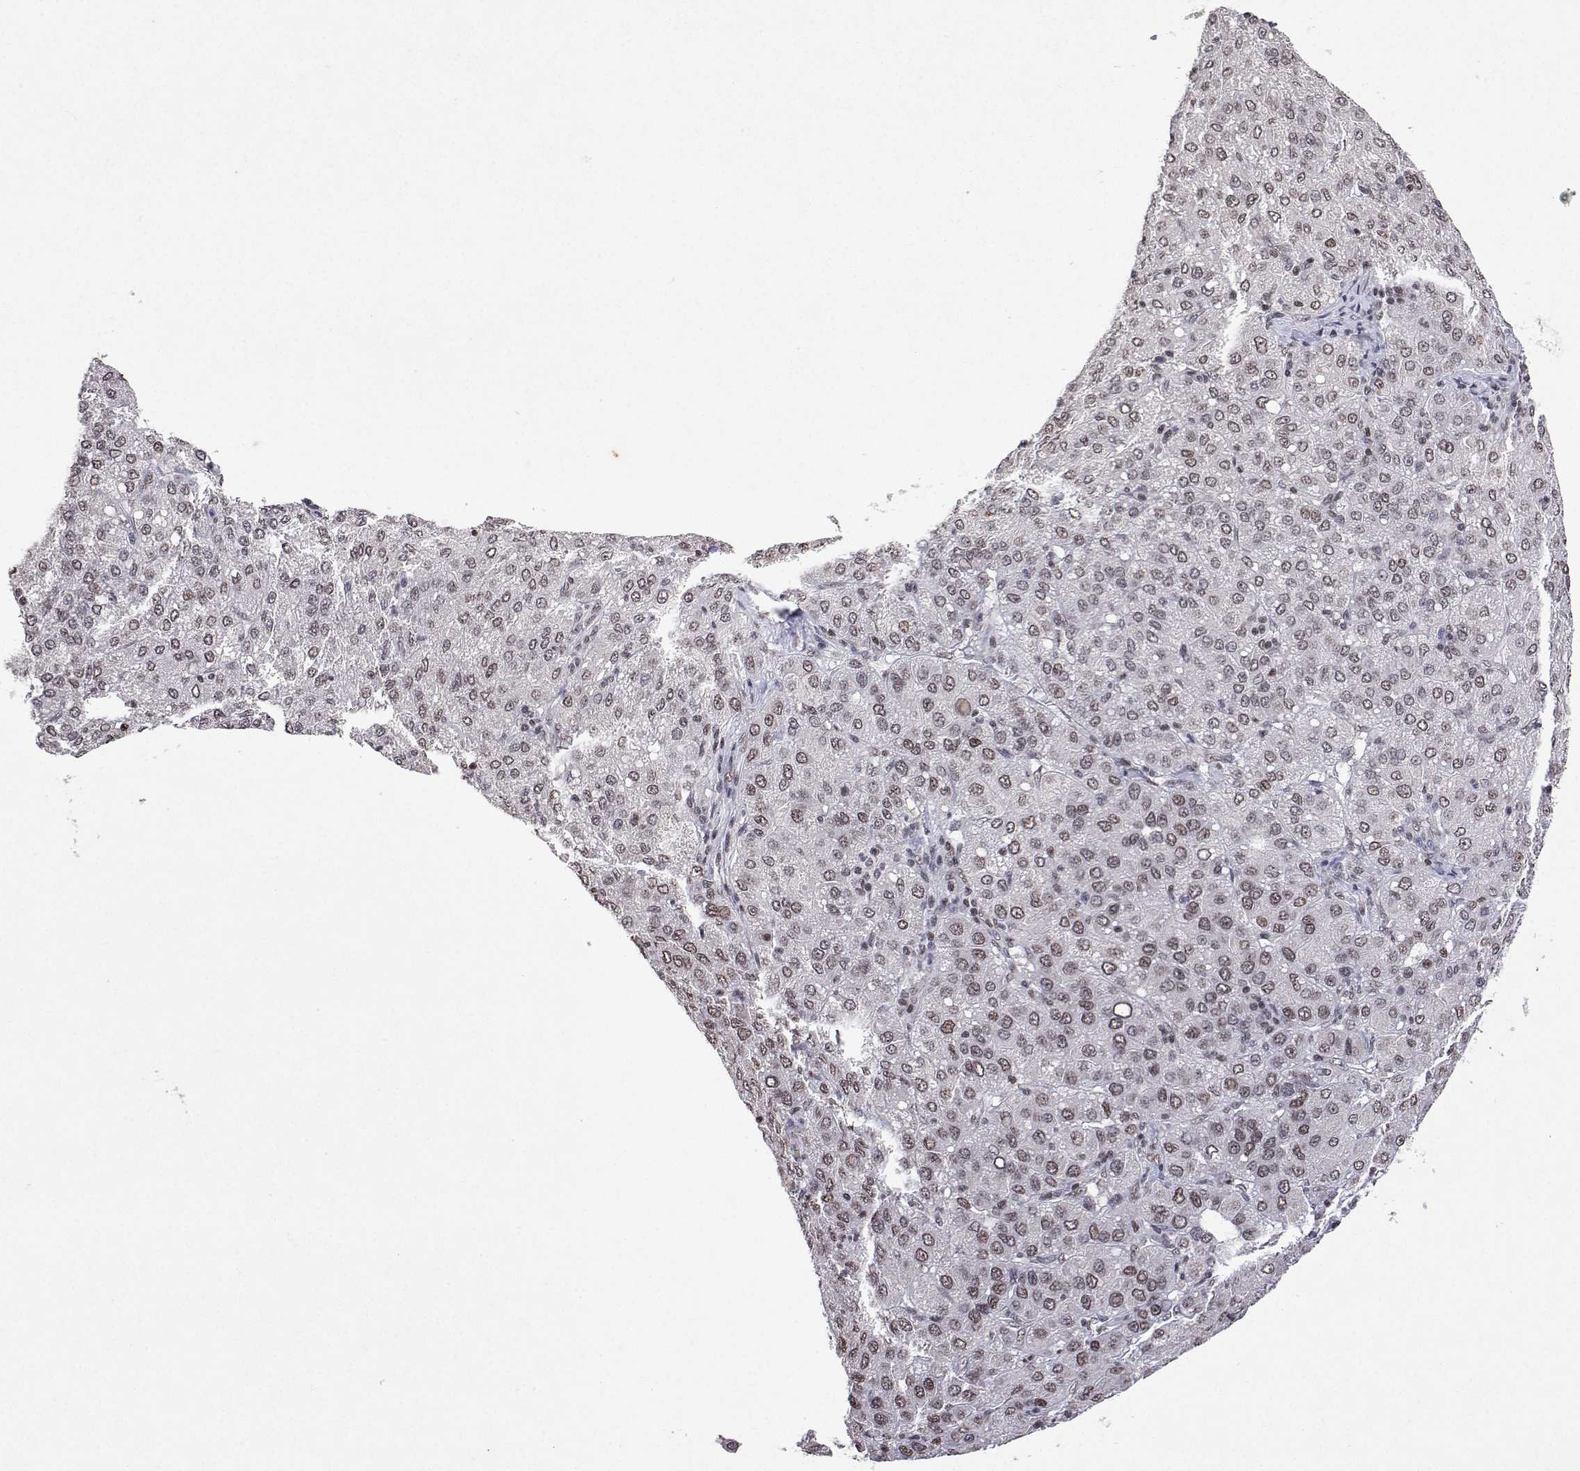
{"staining": {"intensity": "weak", "quantity": ">75%", "location": "nuclear"}, "tissue": "liver cancer", "cell_type": "Tumor cells", "image_type": "cancer", "snomed": [{"axis": "morphology", "description": "Carcinoma, Hepatocellular, NOS"}, {"axis": "topography", "description": "Liver"}], "caption": "Liver cancer (hepatocellular carcinoma) was stained to show a protein in brown. There is low levels of weak nuclear staining in about >75% of tumor cells.", "gene": "XPC", "patient": {"sex": "male", "age": 65}}